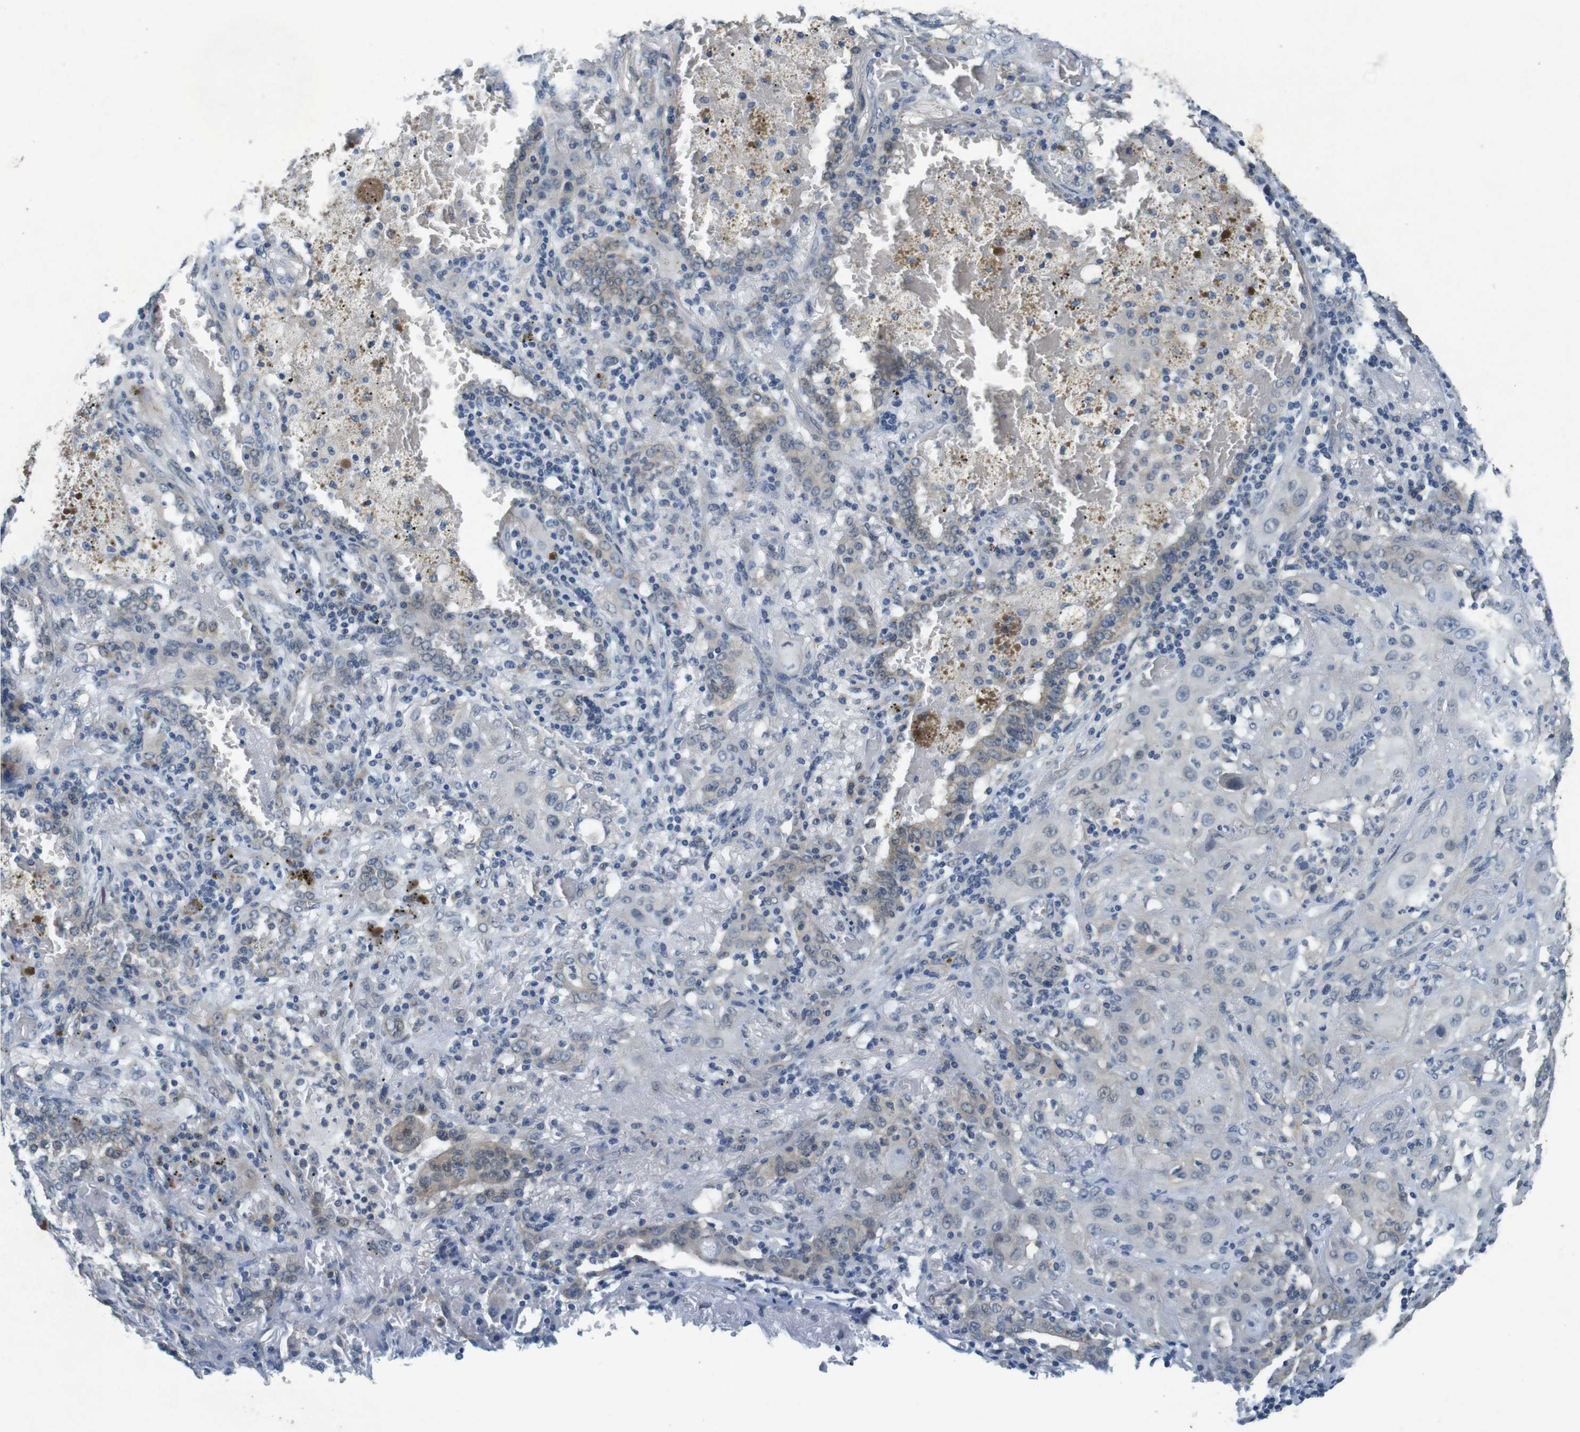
{"staining": {"intensity": "negative", "quantity": "none", "location": "none"}, "tissue": "lung cancer", "cell_type": "Tumor cells", "image_type": "cancer", "snomed": [{"axis": "morphology", "description": "Squamous cell carcinoma, NOS"}, {"axis": "topography", "description": "Lung"}], "caption": "Human lung squamous cell carcinoma stained for a protein using IHC demonstrates no expression in tumor cells.", "gene": "CLDN7", "patient": {"sex": "female", "age": 47}}